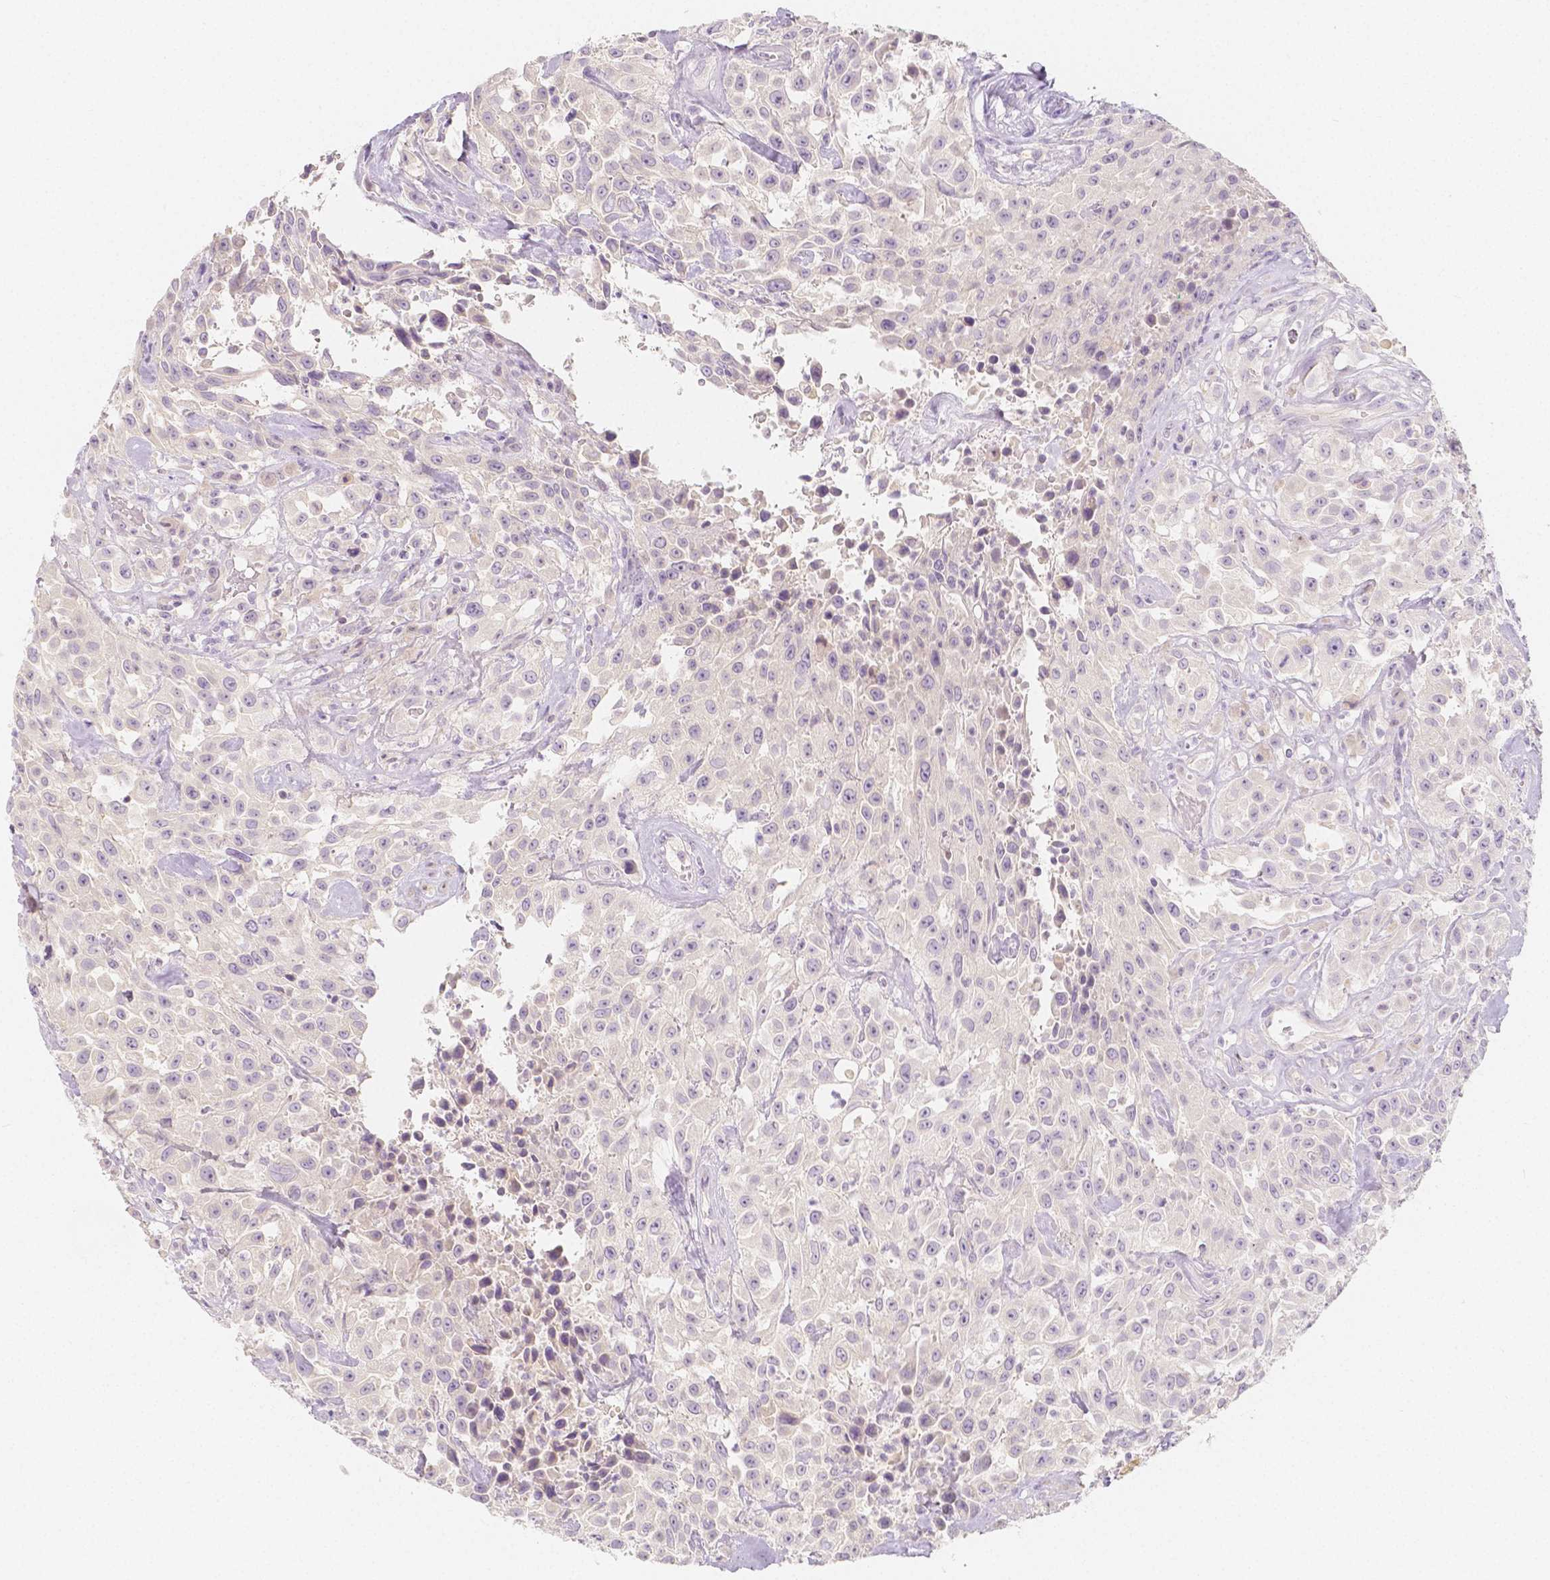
{"staining": {"intensity": "negative", "quantity": "none", "location": "none"}, "tissue": "urothelial cancer", "cell_type": "Tumor cells", "image_type": "cancer", "snomed": [{"axis": "morphology", "description": "Urothelial carcinoma, High grade"}, {"axis": "topography", "description": "Urinary bladder"}], "caption": "This is an IHC micrograph of human urothelial carcinoma (high-grade). There is no staining in tumor cells.", "gene": "BATF", "patient": {"sex": "male", "age": 79}}